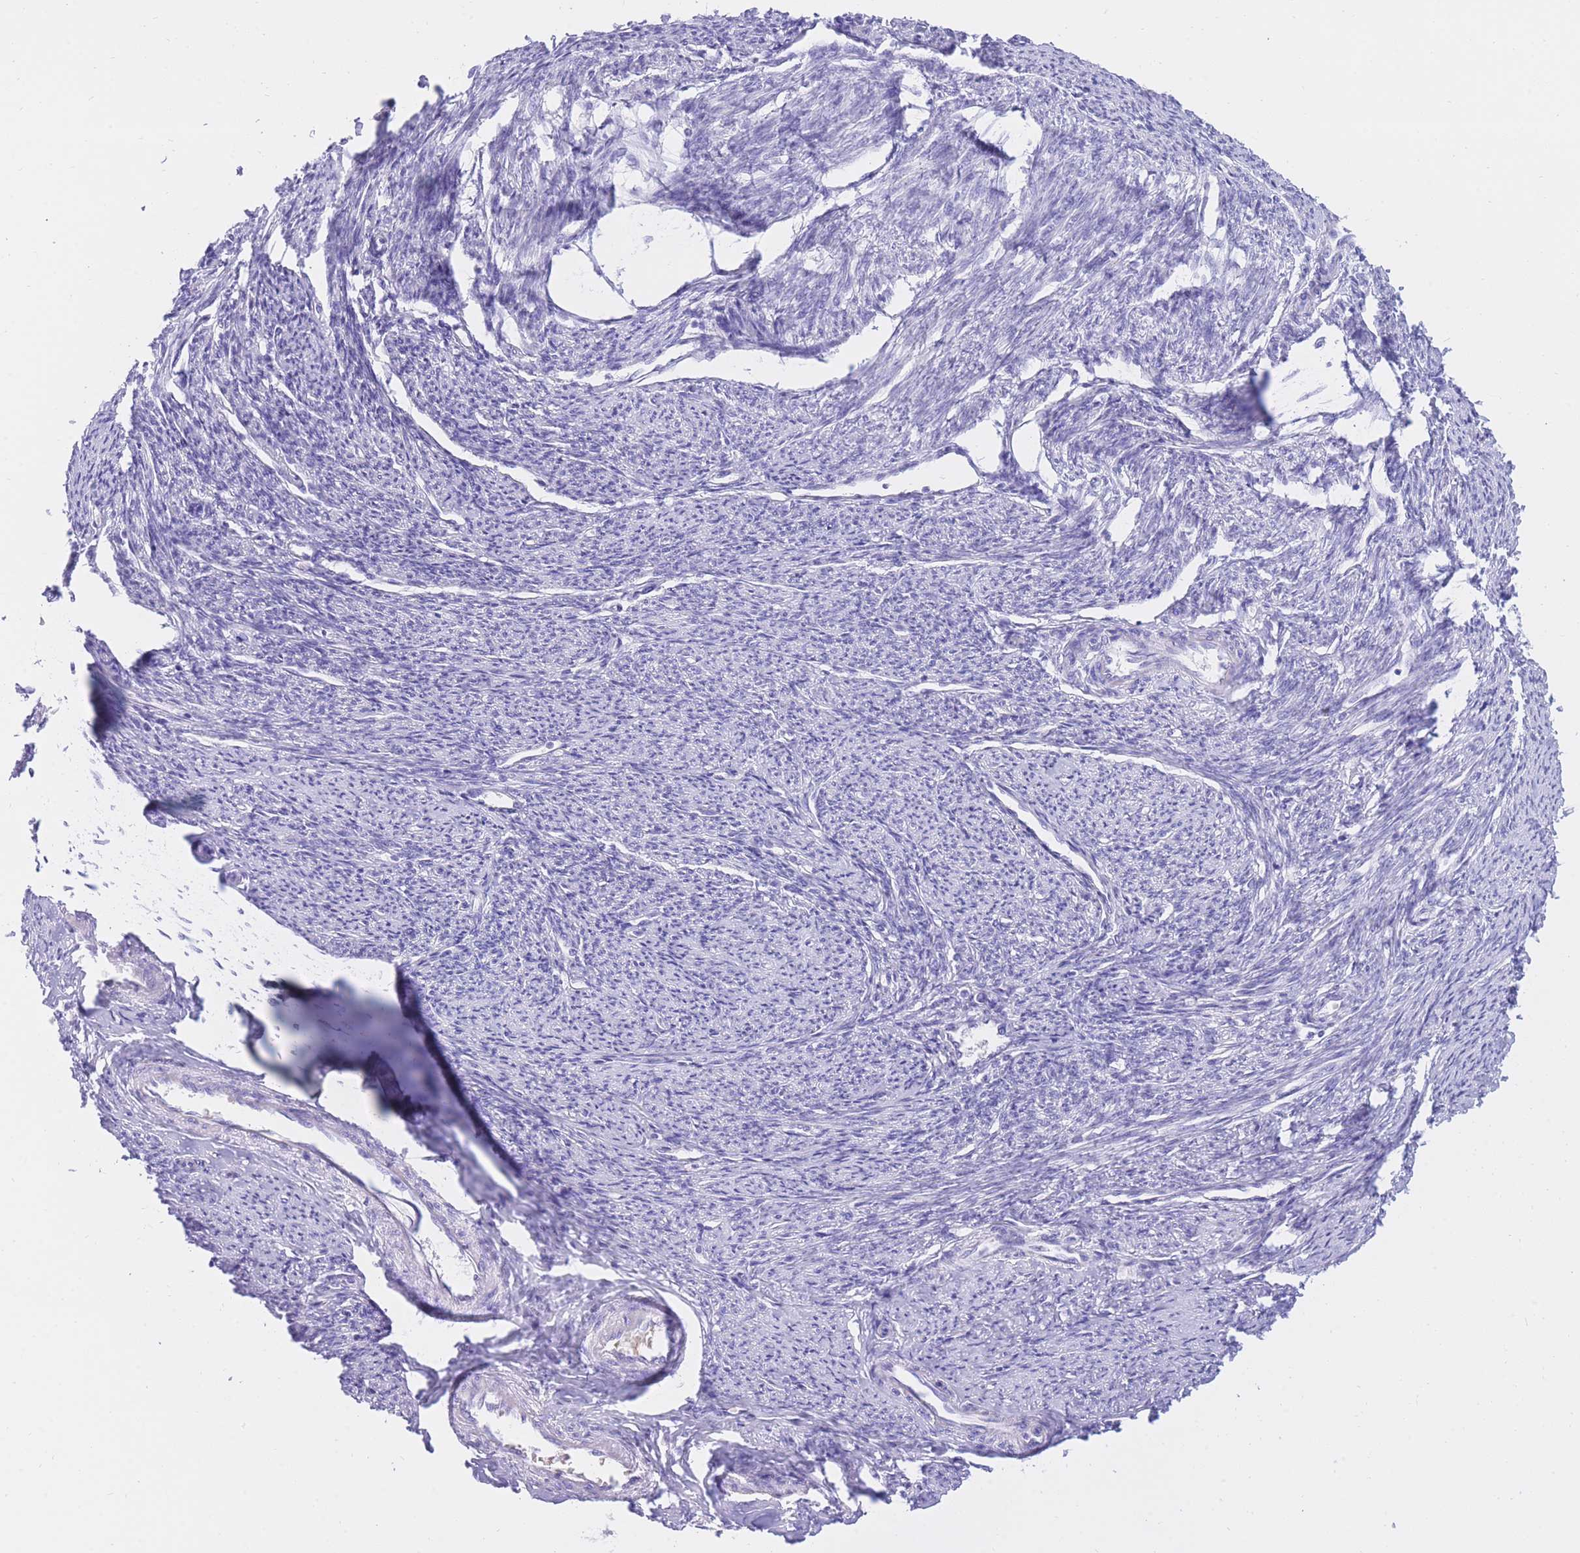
{"staining": {"intensity": "negative", "quantity": "none", "location": "none"}, "tissue": "smooth muscle", "cell_type": "Smooth muscle cells", "image_type": "normal", "snomed": [{"axis": "morphology", "description": "Normal tissue, NOS"}, {"axis": "topography", "description": "Smooth muscle"}, {"axis": "topography", "description": "Uterus"}], "caption": "An IHC micrograph of normal smooth muscle is shown. There is no staining in smooth muscle cells of smooth muscle.", "gene": "SSUH2", "patient": {"sex": "female", "age": 59}}